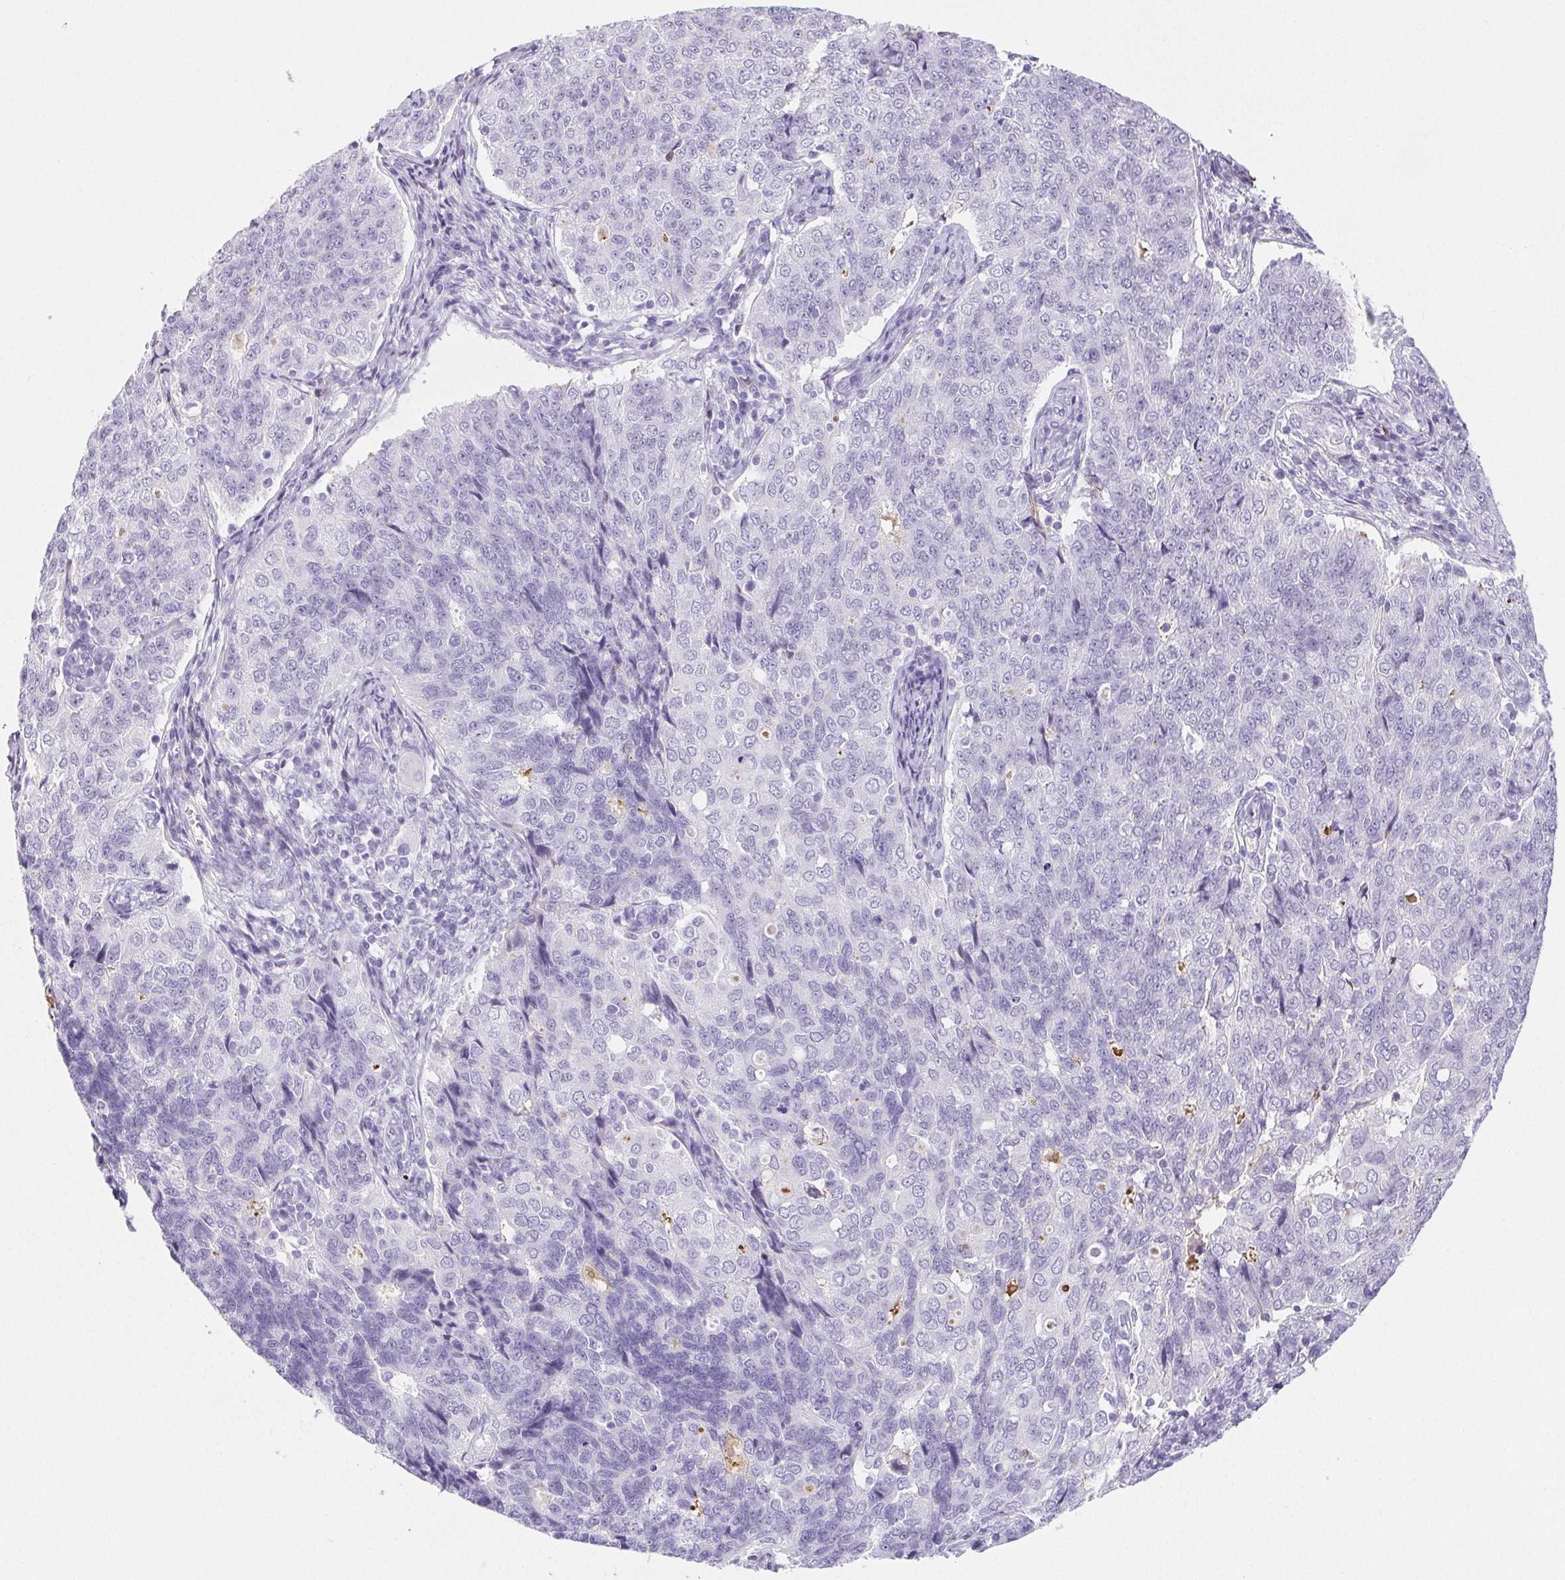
{"staining": {"intensity": "negative", "quantity": "none", "location": "none"}, "tissue": "endometrial cancer", "cell_type": "Tumor cells", "image_type": "cancer", "snomed": [{"axis": "morphology", "description": "Adenocarcinoma, NOS"}, {"axis": "topography", "description": "Endometrium"}], "caption": "The histopathology image exhibits no significant staining in tumor cells of endometrial cancer.", "gene": "VTN", "patient": {"sex": "female", "age": 43}}